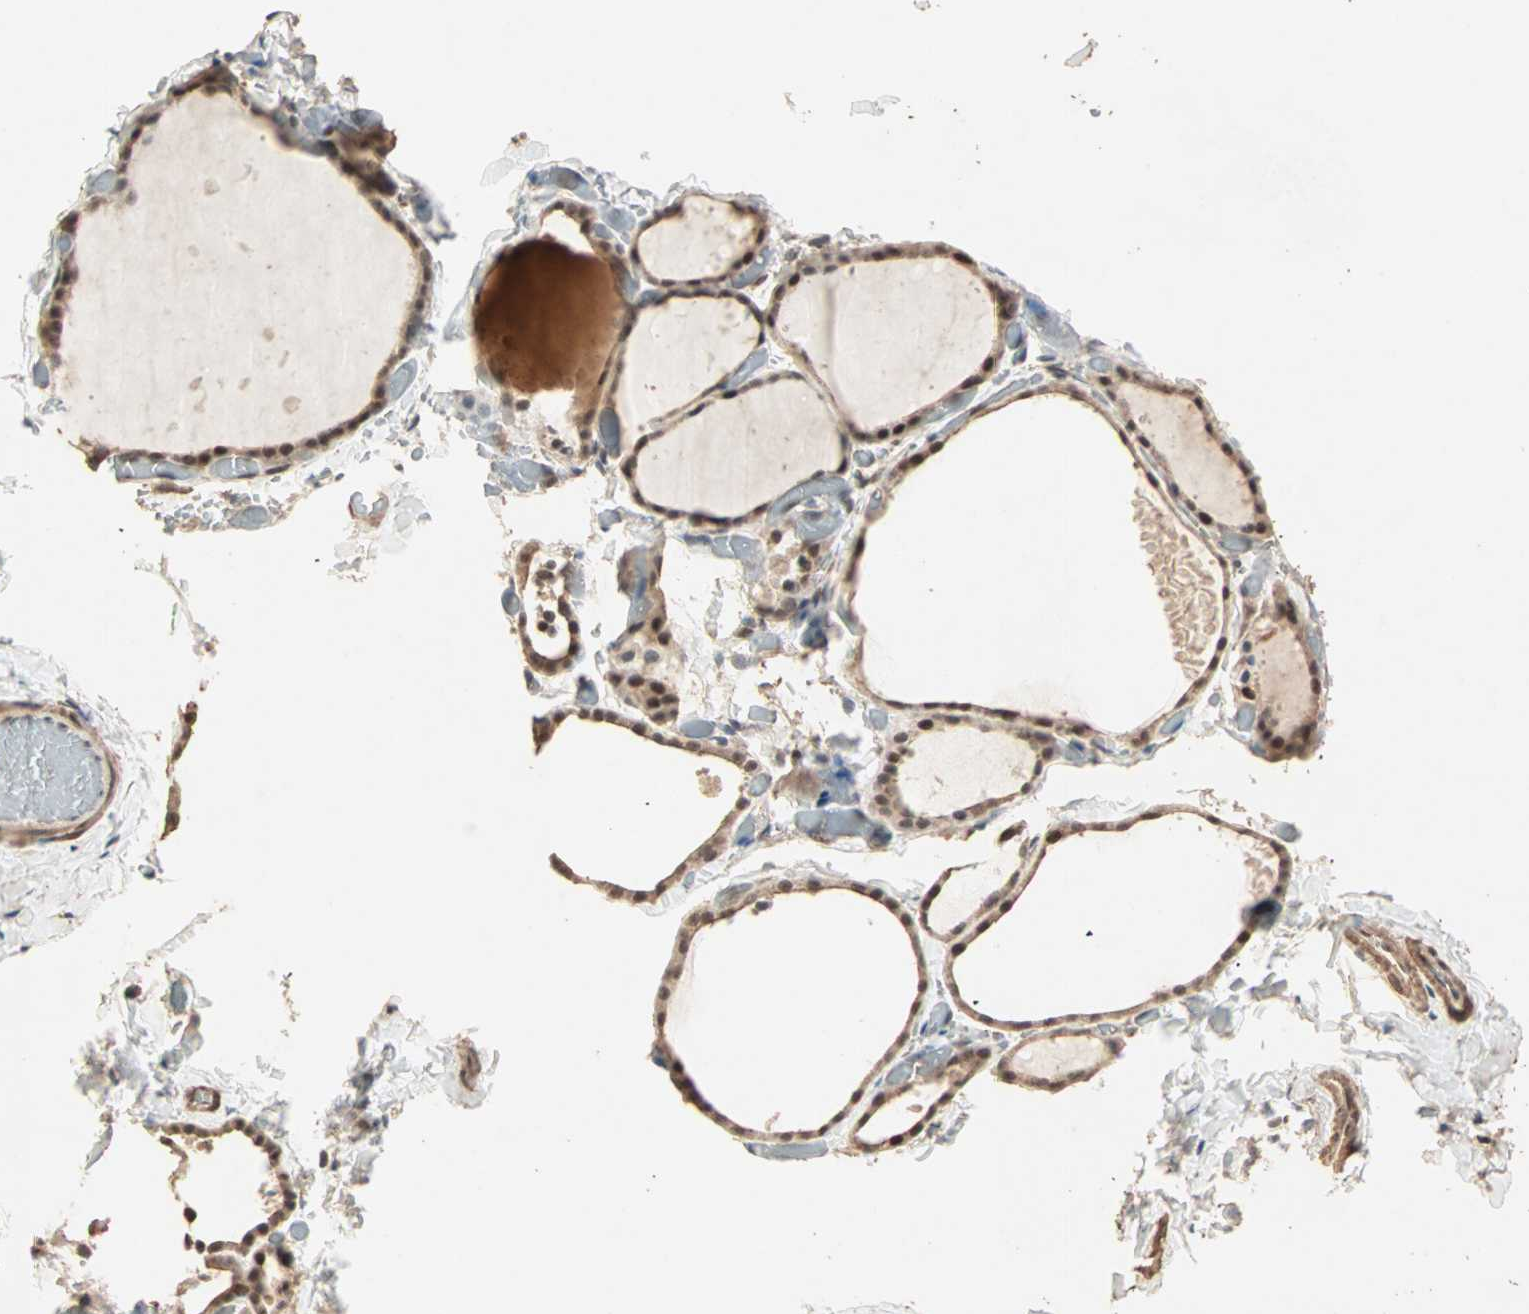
{"staining": {"intensity": "moderate", "quantity": ">75%", "location": "cytoplasmic/membranous,nuclear"}, "tissue": "thyroid gland", "cell_type": "Glandular cells", "image_type": "normal", "snomed": [{"axis": "morphology", "description": "Normal tissue, NOS"}, {"axis": "topography", "description": "Thyroid gland"}], "caption": "Immunohistochemical staining of normal human thyroid gland demonstrates medium levels of moderate cytoplasmic/membranous,nuclear expression in approximately >75% of glandular cells. Immunohistochemistry (ihc) stains the protein in brown and the nuclei are stained blue.", "gene": "ZBTB33", "patient": {"sex": "female", "age": 22}}